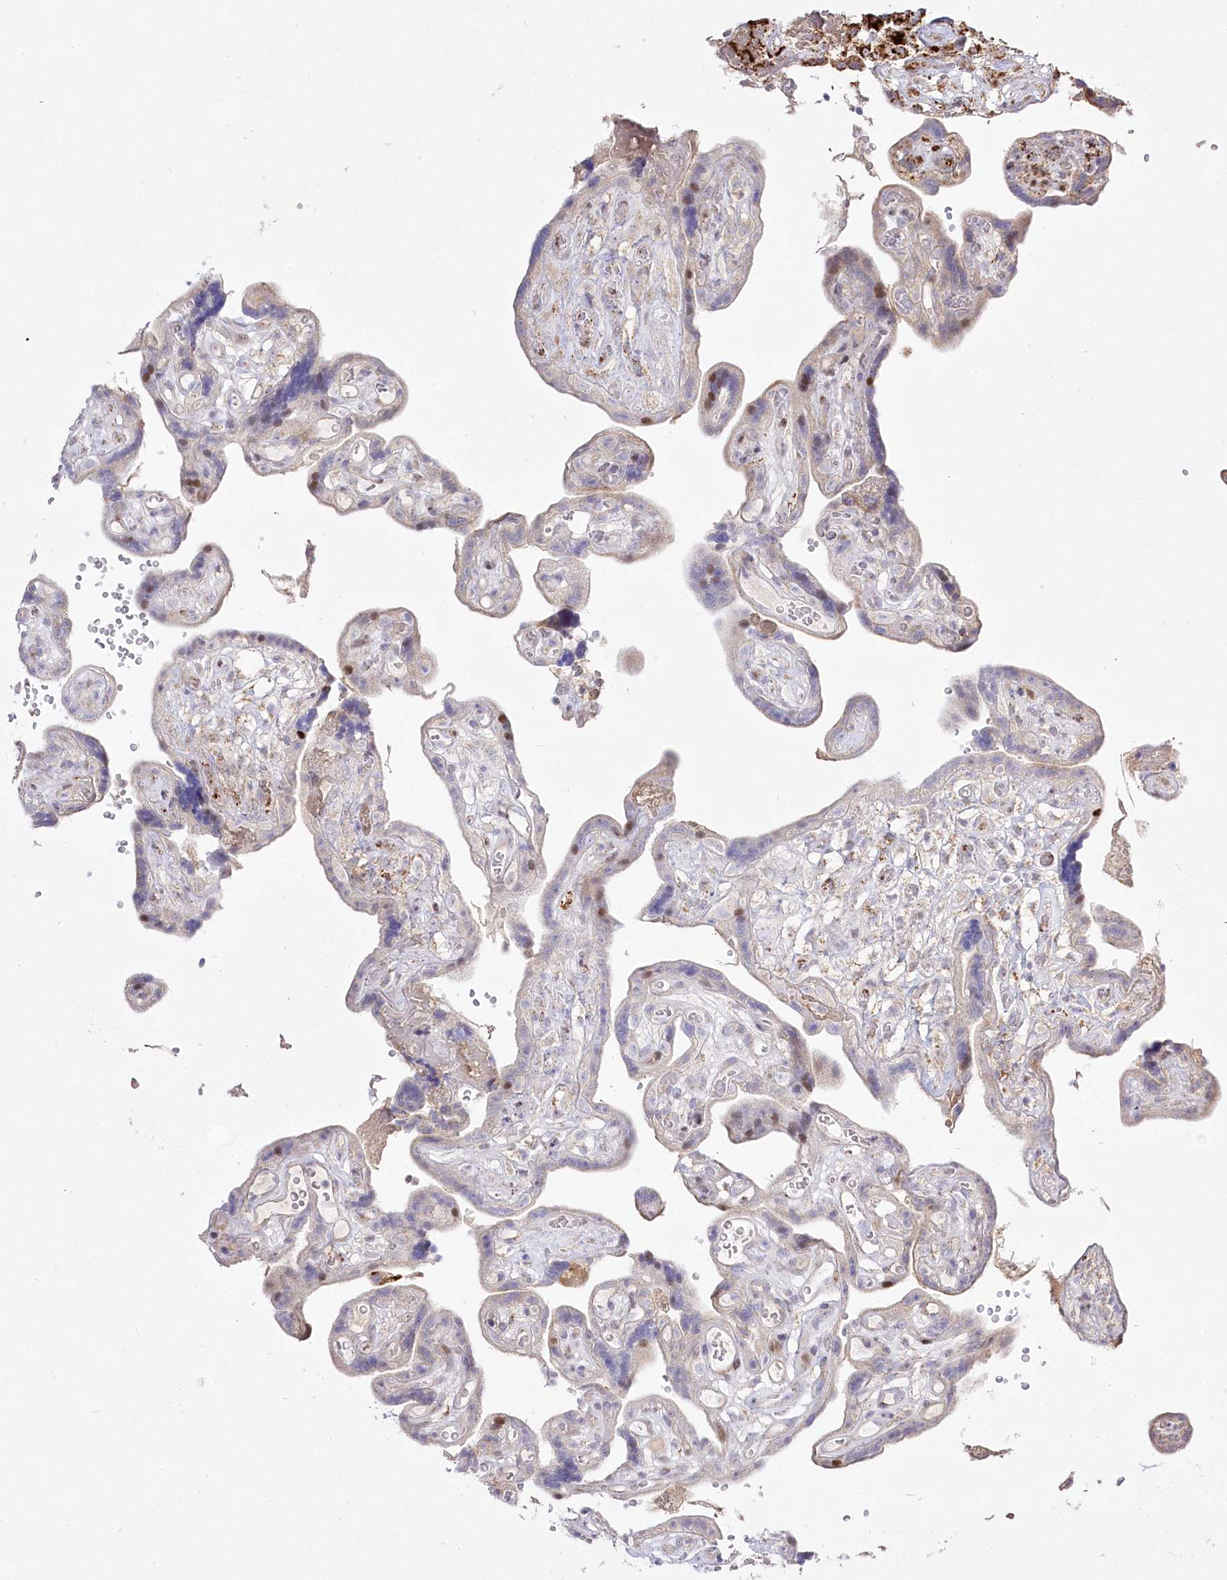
{"staining": {"intensity": "weak", "quantity": "25%-75%", "location": "cytoplasmic/membranous"}, "tissue": "placenta", "cell_type": "Decidual cells", "image_type": "normal", "snomed": [{"axis": "morphology", "description": "Normal tissue, NOS"}, {"axis": "topography", "description": "Placenta"}], "caption": "The immunohistochemical stain shows weak cytoplasmic/membranous staining in decidual cells of benign placenta. (Stains: DAB in brown, nuclei in blue, Microscopy: brightfield microscopy at high magnification).", "gene": "CEP164", "patient": {"sex": "female", "age": 30}}